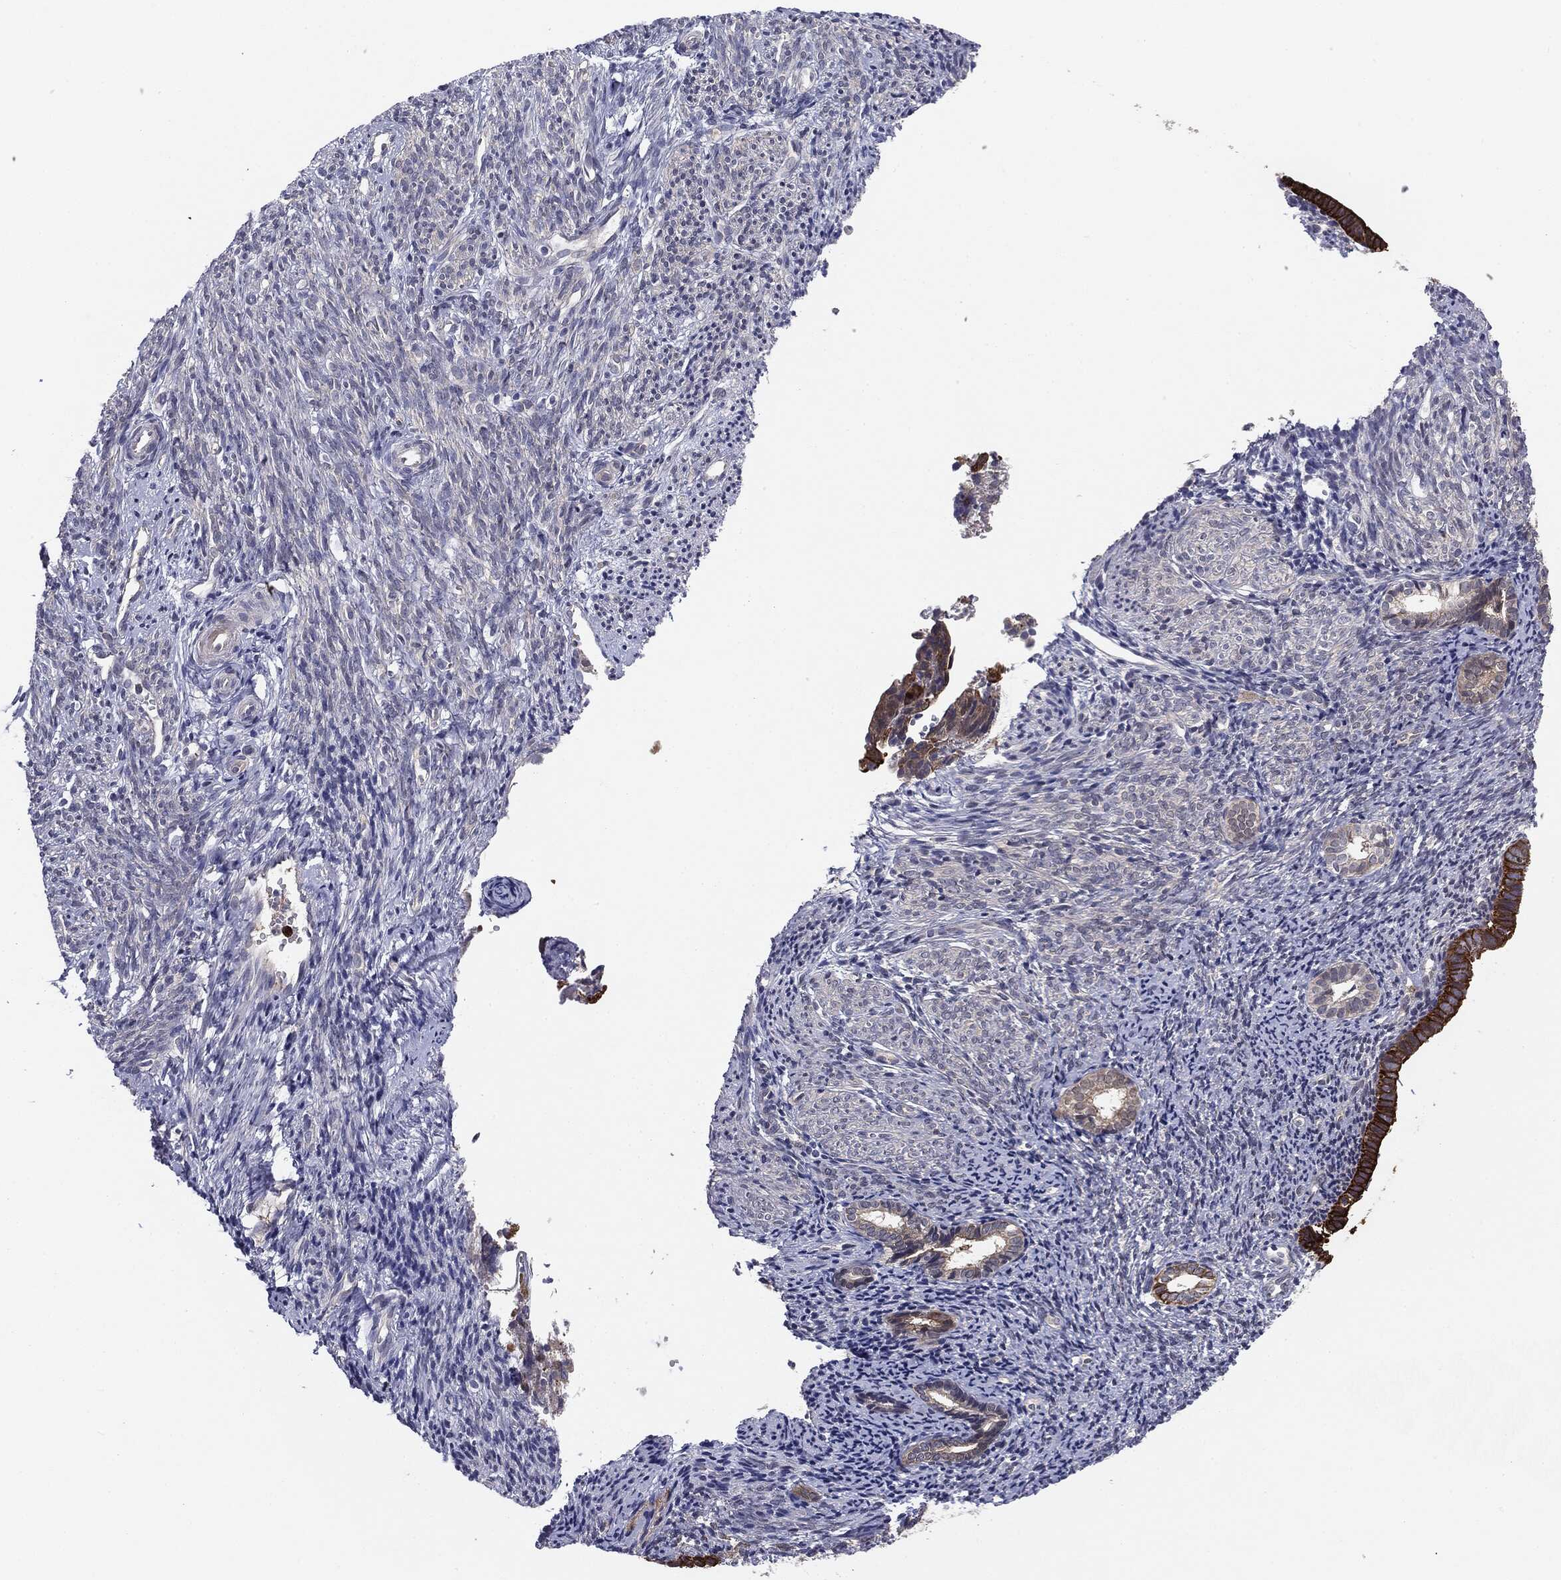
{"staining": {"intensity": "moderate", "quantity": ">75%", "location": "cytoplasmic/membranous"}, "tissue": "endometrial cancer", "cell_type": "Tumor cells", "image_type": "cancer", "snomed": [{"axis": "morphology", "description": "Adenocarcinoma, NOS"}, {"axis": "topography", "description": "Endometrium"}], "caption": "Endometrial cancer stained with a protein marker shows moderate staining in tumor cells.", "gene": "KRT7", "patient": {"sex": "female", "age": 56}}